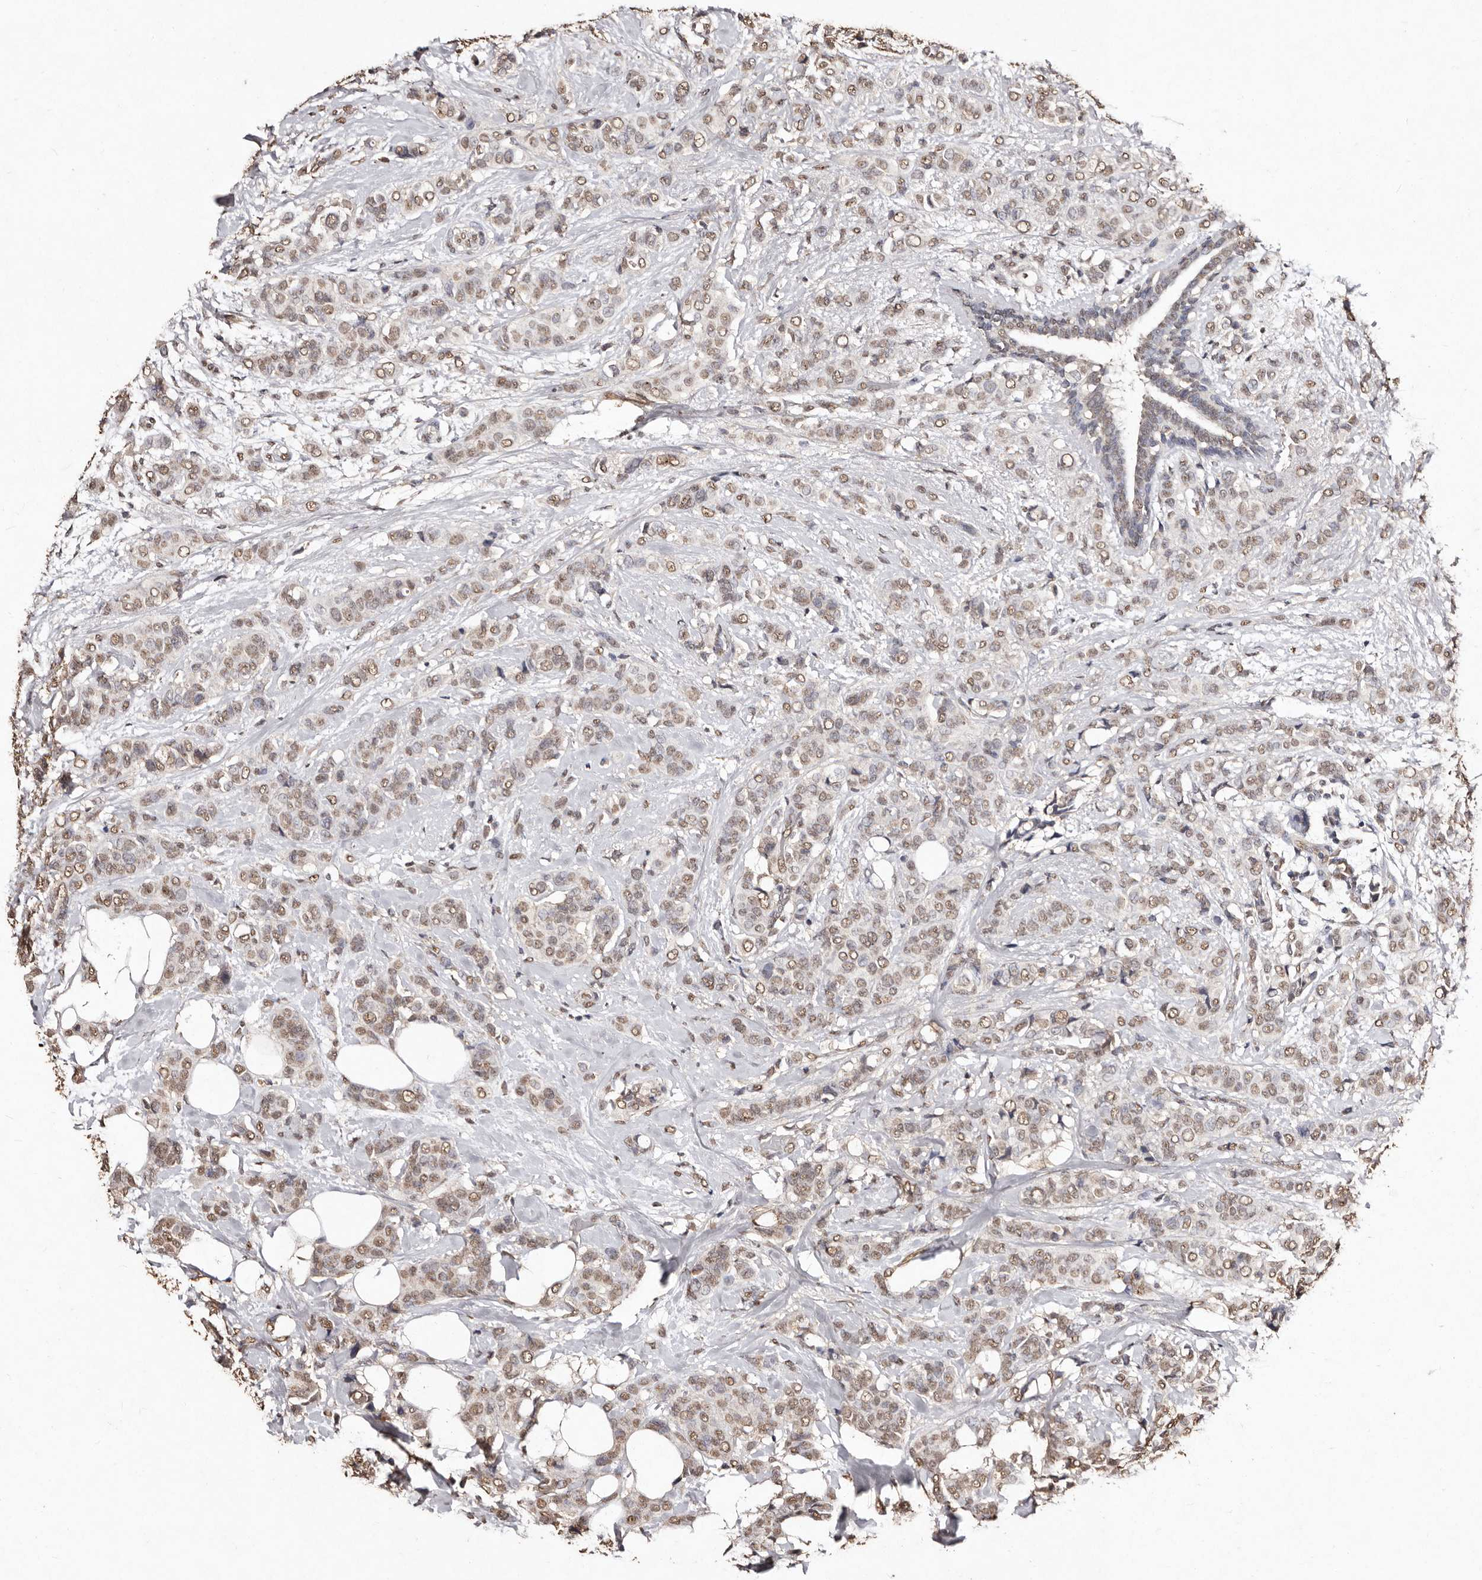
{"staining": {"intensity": "moderate", "quantity": ">75%", "location": "nuclear"}, "tissue": "breast cancer", "cell_type": "Tumor cells", "image_type": "cancer", "snomed": [{"axis": "morphology", "description": "Lobular carcinoma"}, {"axis": "topography", "description": "Breast"}], "caption": "This photomicrograph exhibits immunohistochemistry staining of breast cancer, with medium moderate nuclear positivity in about >75% of tumor cells.", "gene": "ERBB4", "patient": {"sex": "female", "age": 51}}